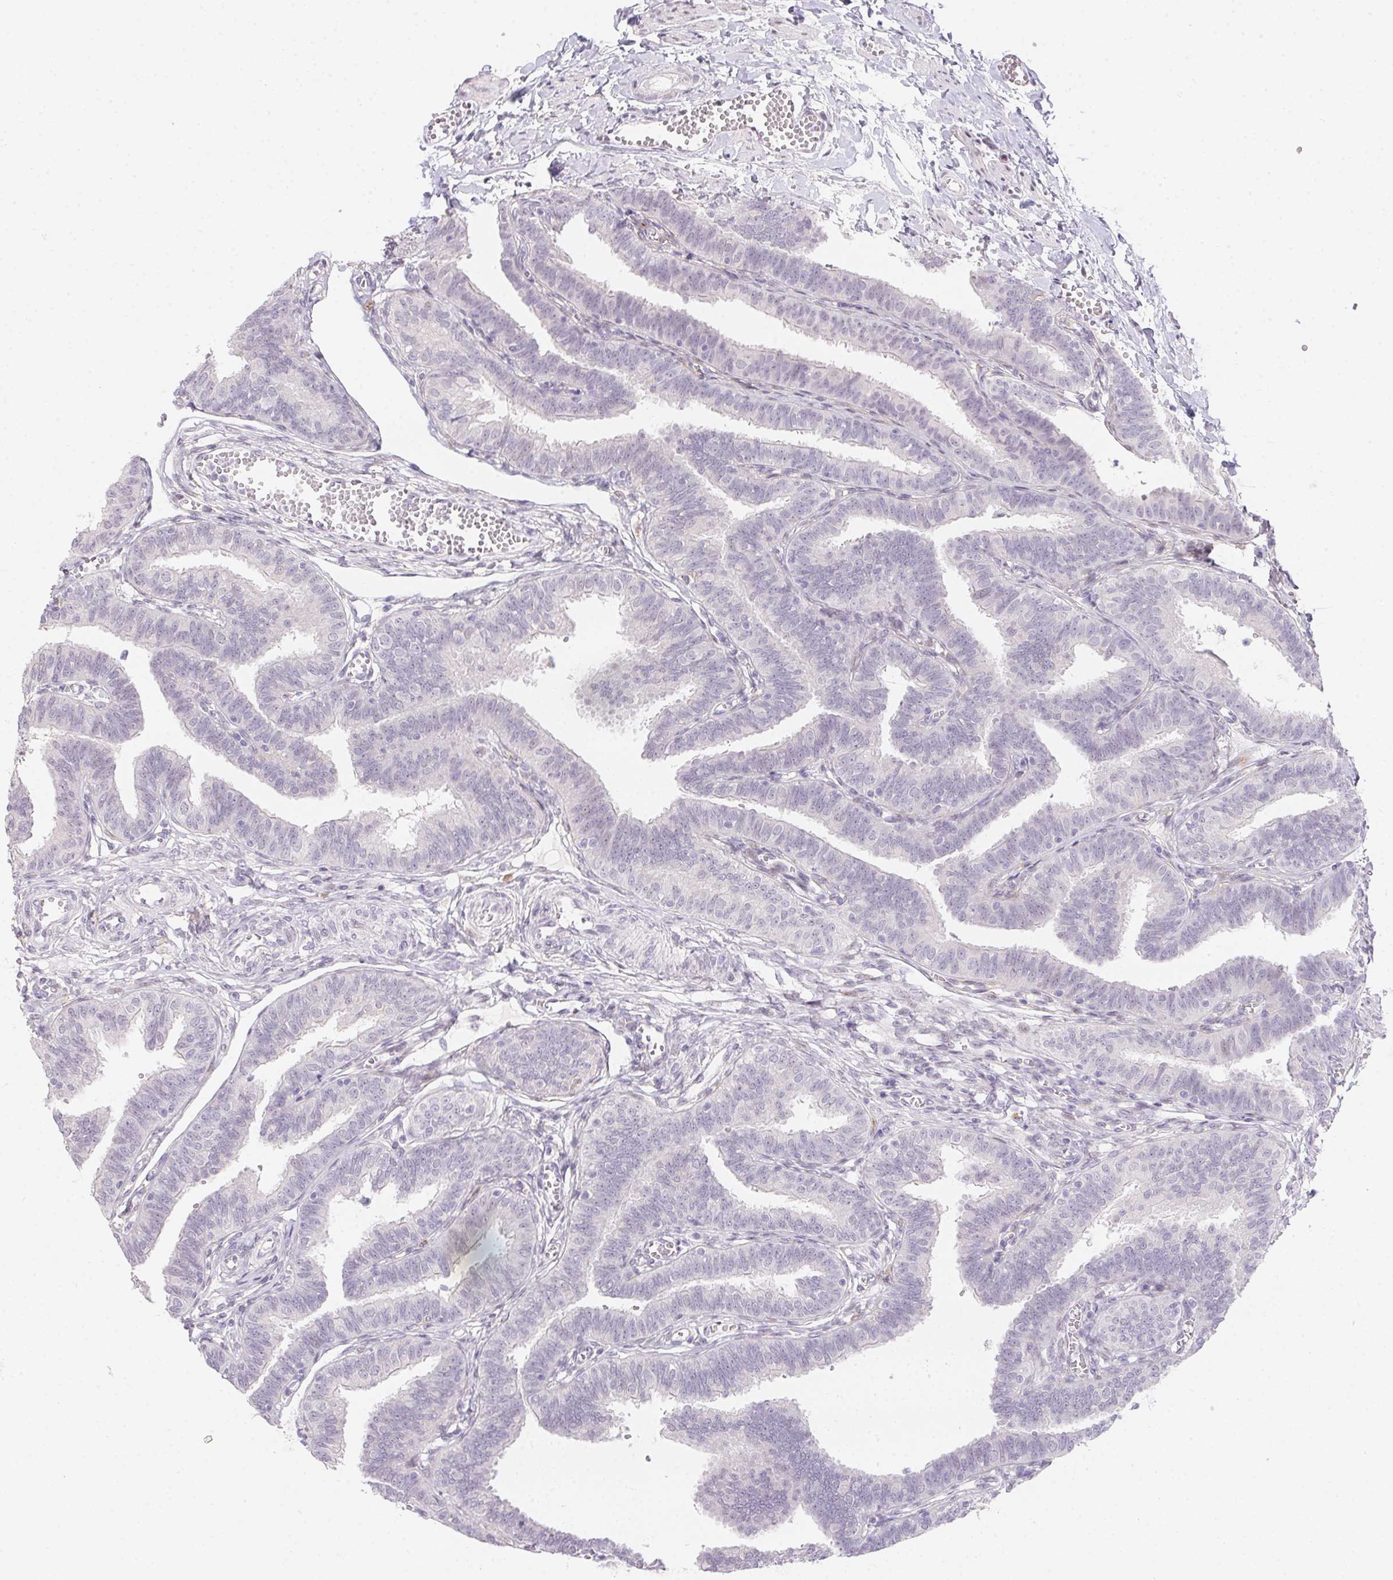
{"staining": {"intensity": "negative", "quantity": "none", "location": "none"}, "tissue": "fallopian tube", "cell_type": "Glandular cells", "image_type": "normal", "snomed": [{"axis": "morphology", "description": "Normal tissue, NOS"}, {"axis": "topography", "description": "Fallopian tube"}], "caption": "Immunohistochemistry (IHC) micrograph of normal fallopian tube stained for a protein (brown), which displays no expression in glandular cells.", "gene": "MORC1", "patient": {"sex": "female", "age": 25}}